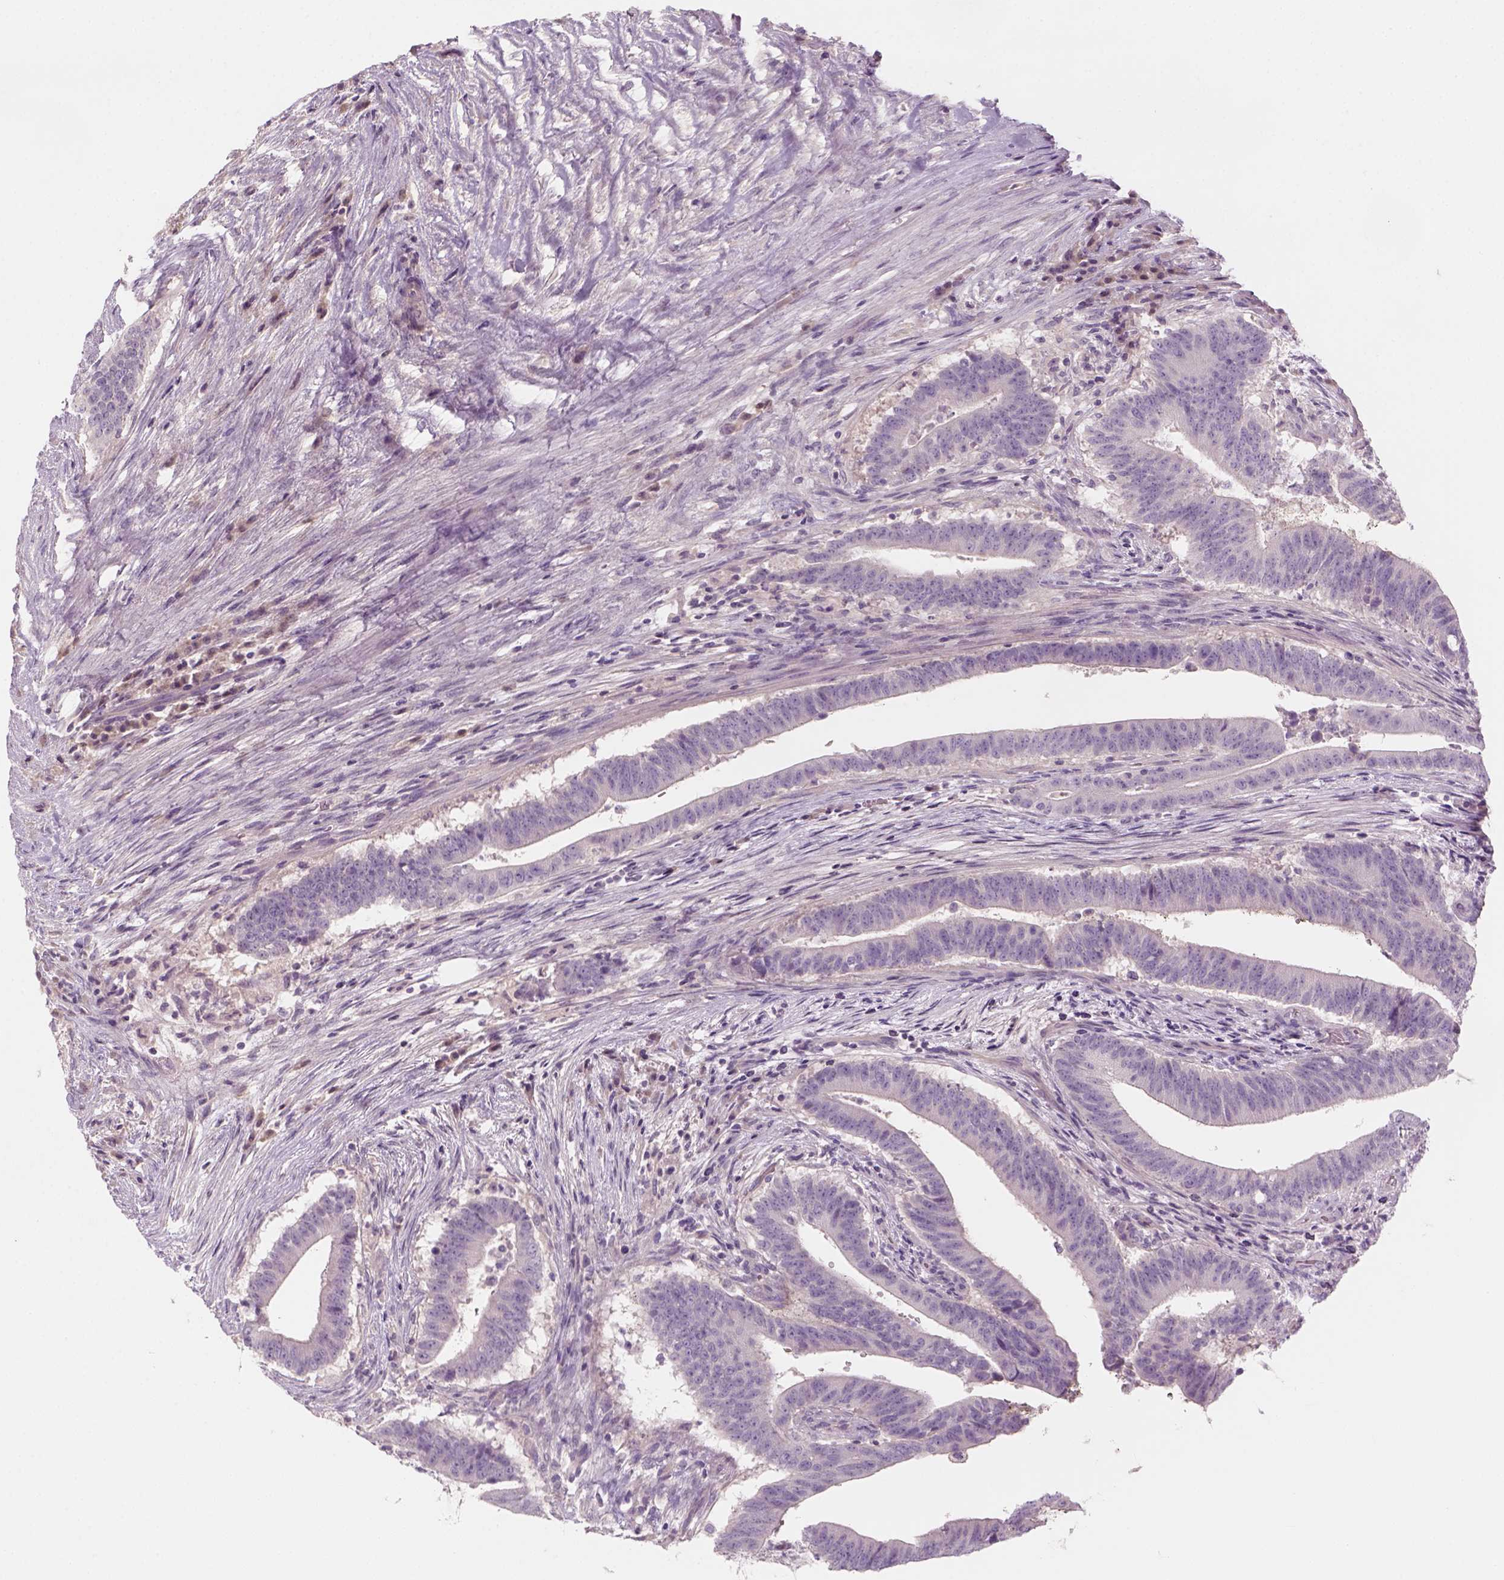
{"staining": {"intensity": "negative", "quantity": "none", "location": "none"}, "tissue": "colorectal cancer", "cell_type": "Tumor cells", "image_type": "cancer", "snomed": [{"axis": "morphology", "description": "Adenocarcinoma, NOS"}, {"axis": "topography", "description": "Colon"}], "caption": "This is an immunohistochemistry (IHC) micrograph of colorectal adenocarcinoma. There is no expression in tumor cells.", "gene": "KRT25", "patient": {"sex": "female", "age": 43}}